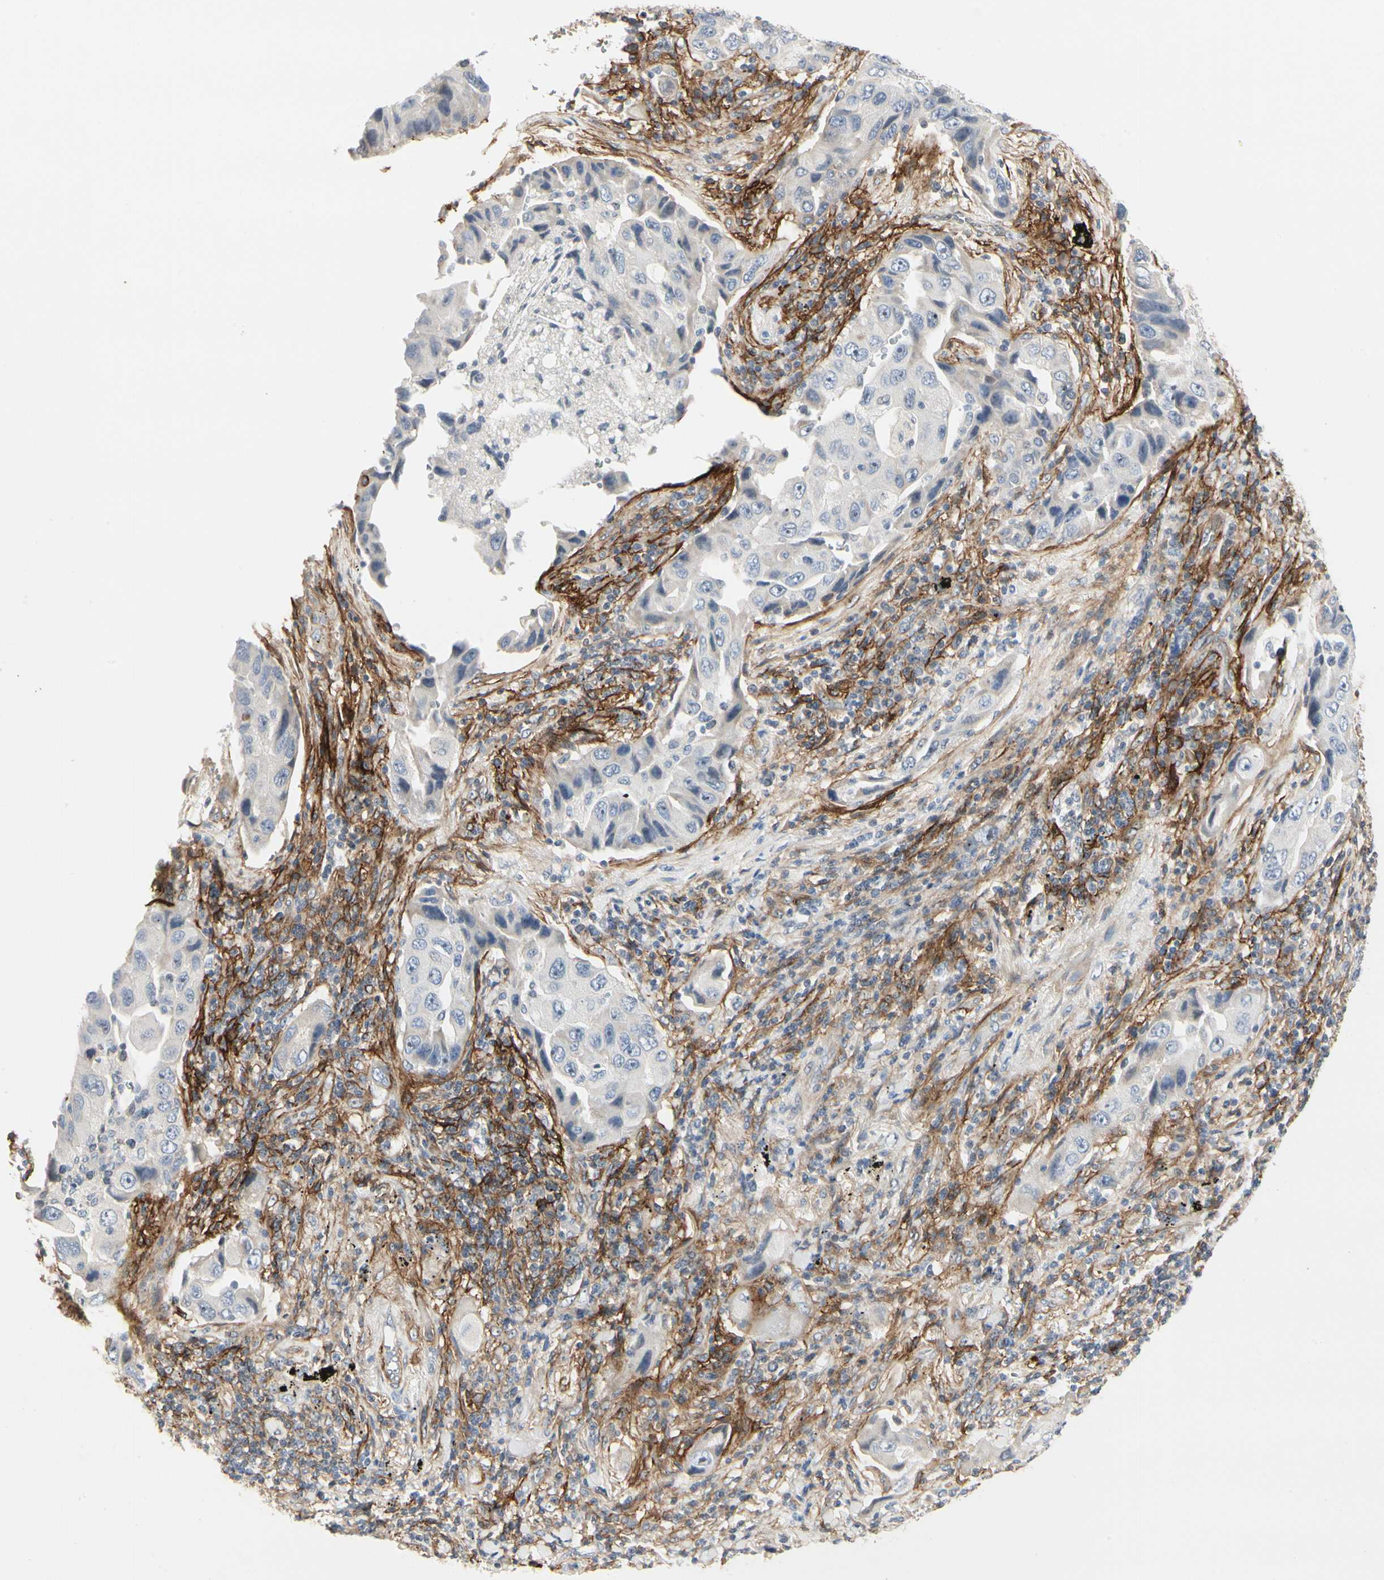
{"staining": {"intensity": "negative", "quantity": "none", "location": "none"}, "tissue": "lung cancer", "cell_type": "Tumor cells", "image_type": "cancer", "snomed": [{"axis": "morphology", "description": "Adenocarcinoma, NOS"}, {"axis": "topography", "description": "Lung"}], "caption": "Immunohistochemical staining of lung cancer reveals no significant positivity in tumor cells. (DAB (3,3'-diaminobenzidine) immunohistochemistry visualized using brightfield microscopy, high magnification).", "gene": "GGT5", "patient": {"sex": "female", "age": 65}}